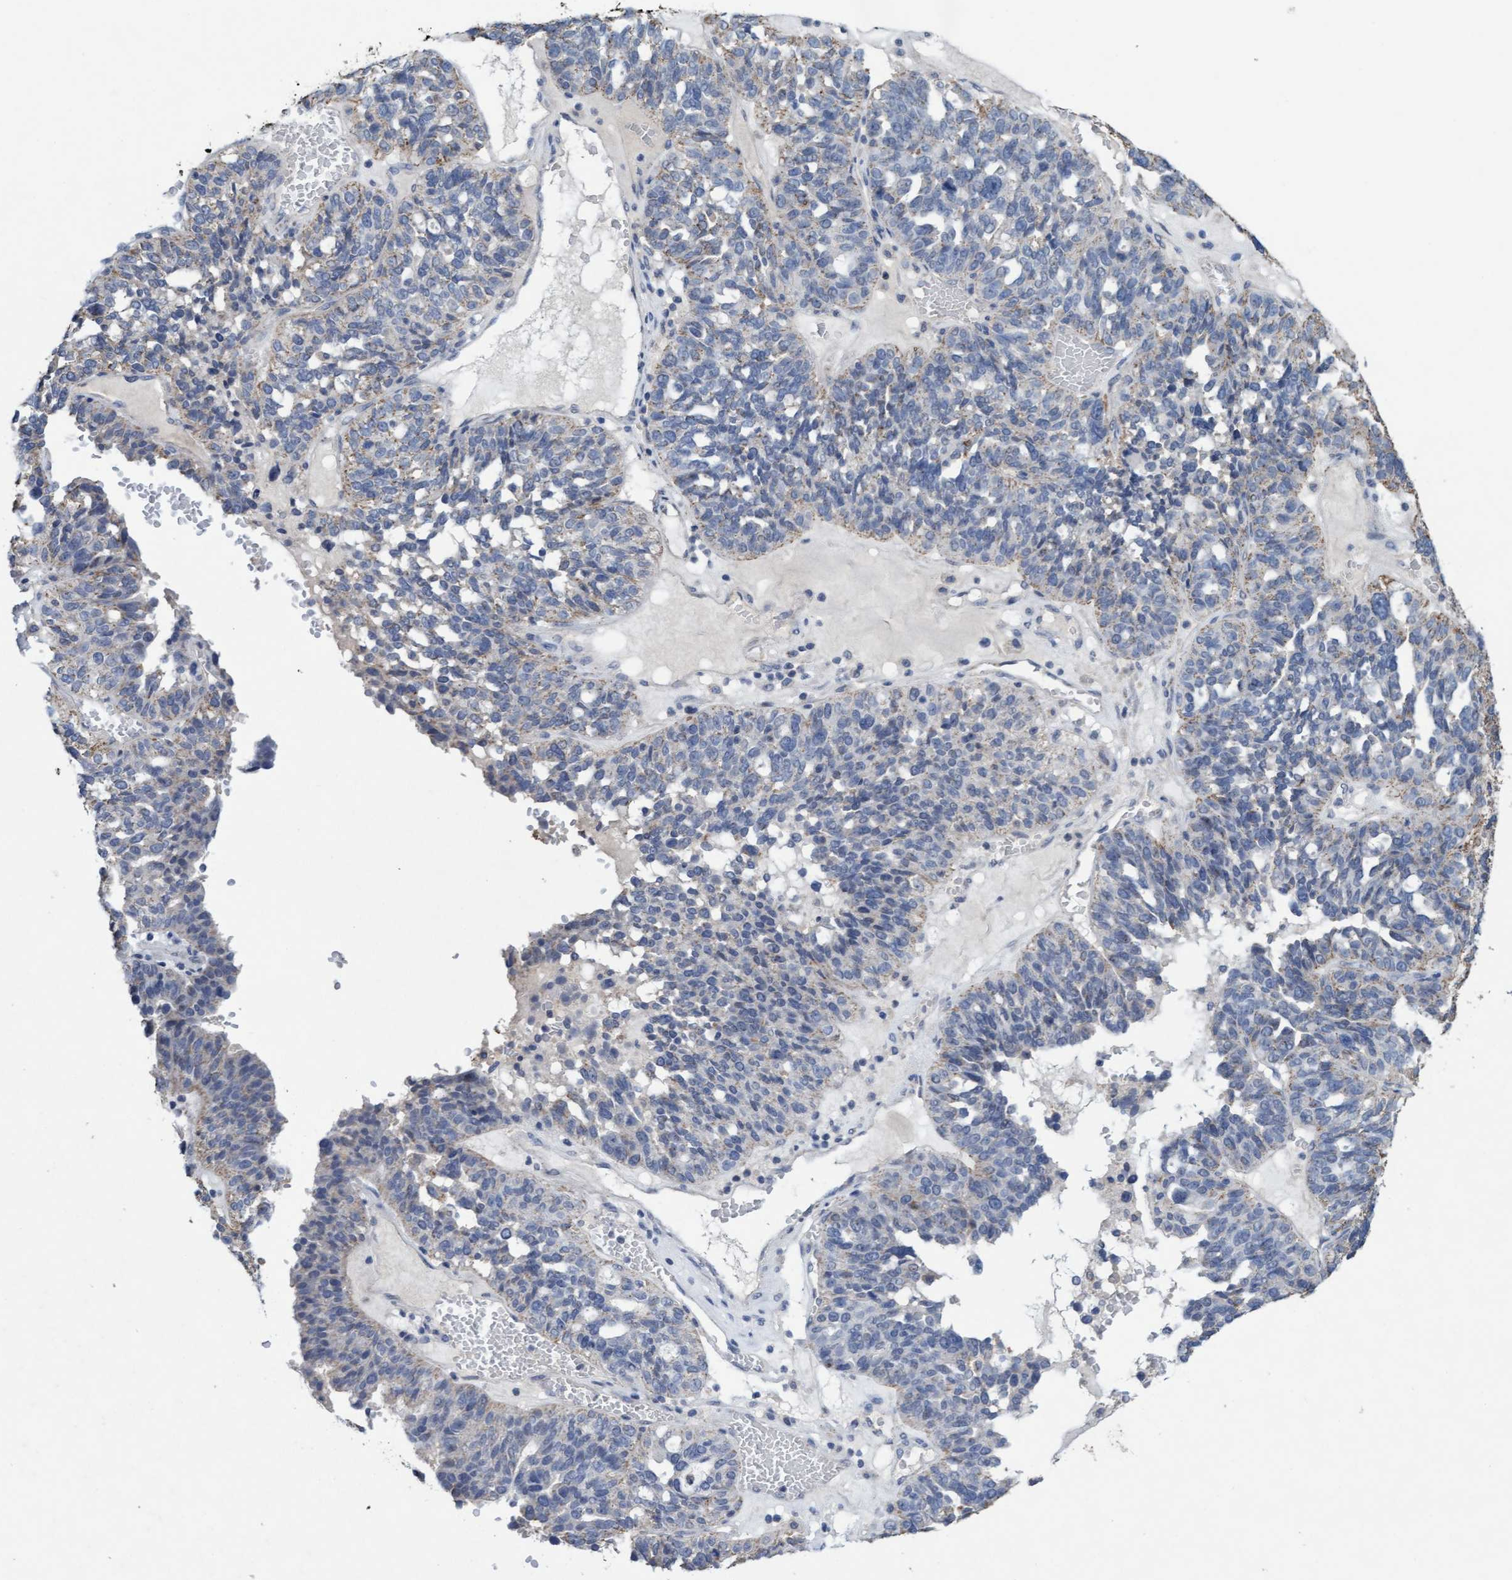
{"staining": {"intensity": "weak", "quantity": "<25%", "location": "cytoplasmic/membranous"}, "tissue": "ovarian cancer", "cell_type": "Tumor cells", "image_type": "cancer", "snomed": [{"axis": "morphology", "description": "Cystadenocarcinoma, serous, NOS"}, {"axis": "topography", "description": "Ovary"}], "caption": "DAB (3,3'-diaminobenzidine) immunohistochemical staining of ovarian cancer (serous cystadenocarcinoma) reveals no significant positivity in tumor cells.", "gene": "VSIG8", "patient": {"sex": "female", "age": 59}}